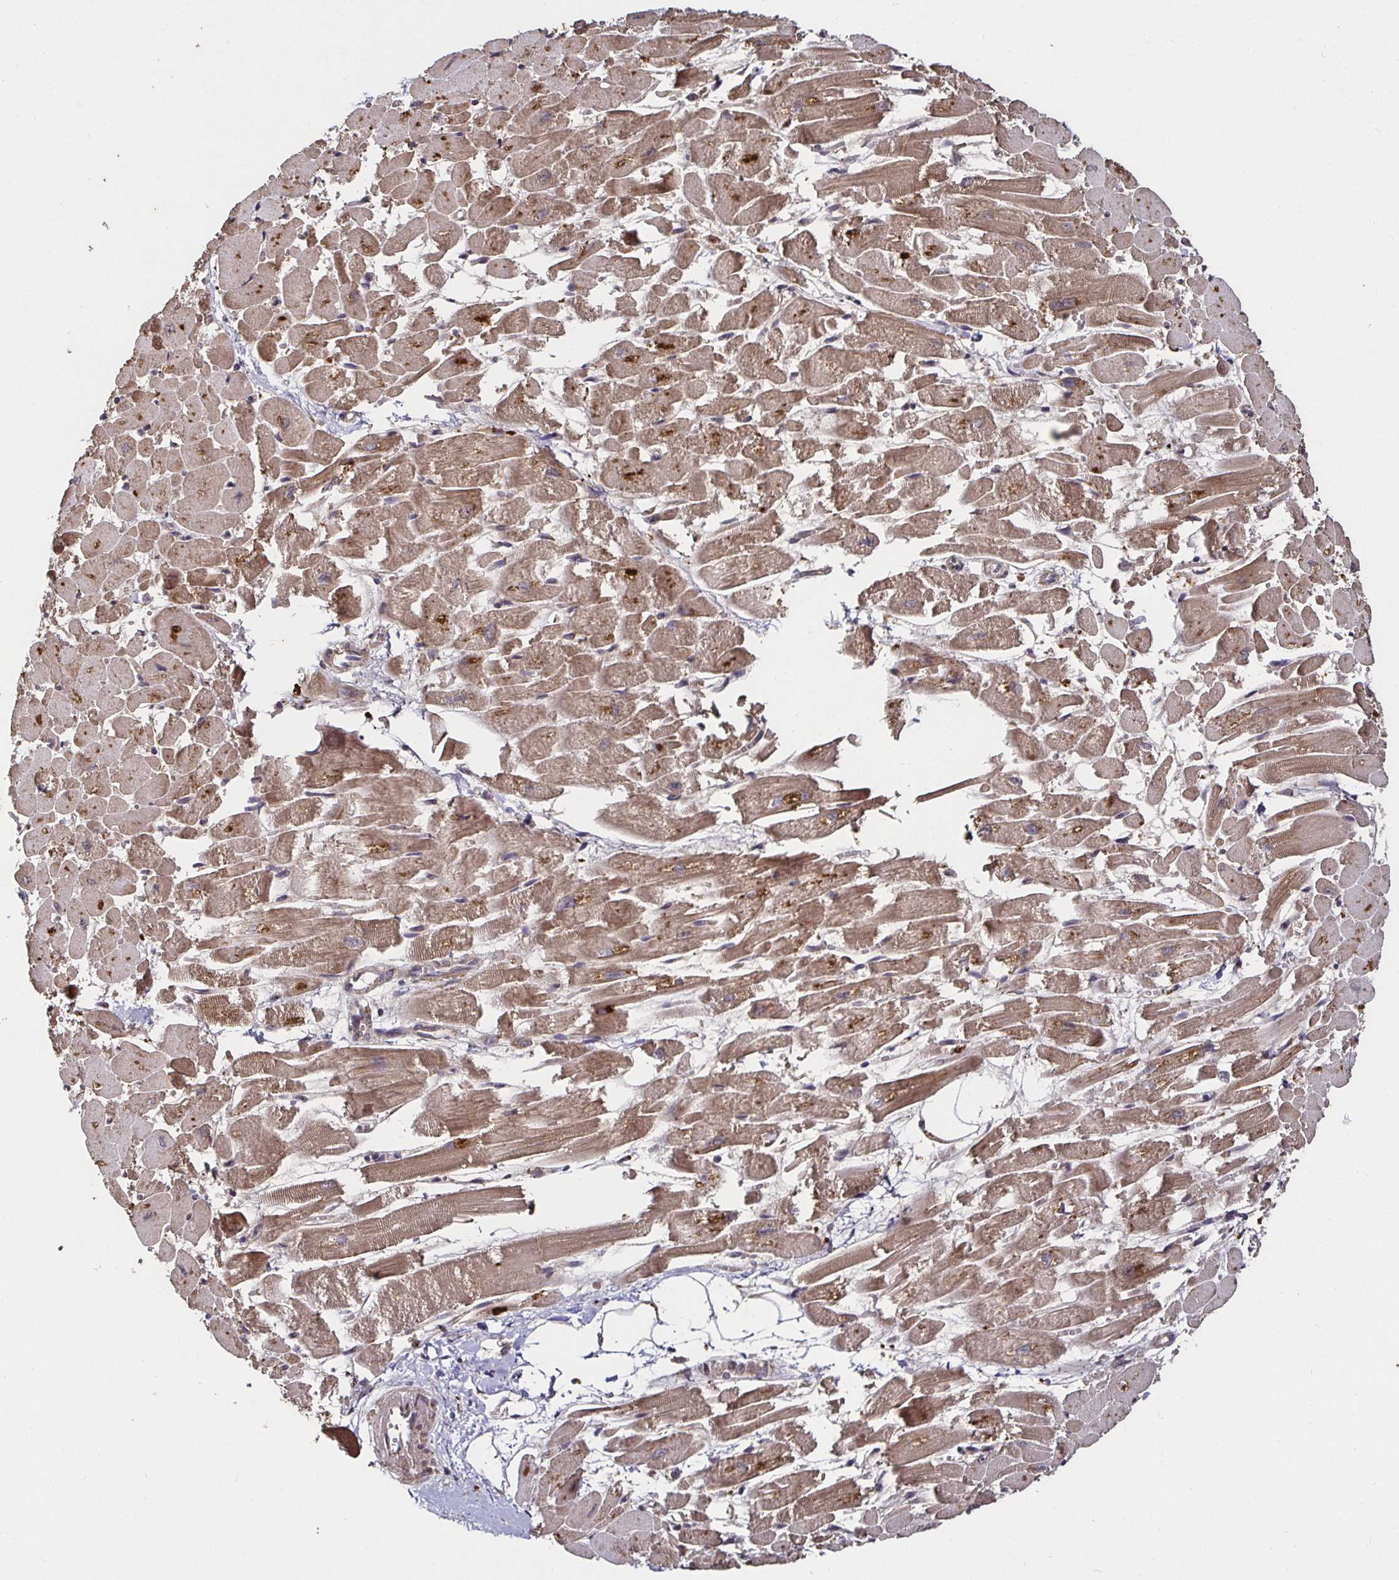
{"staining": {"intensity": "moderate", "quantity": ">75%", "location": "cytoplasmic/membranous"}, "tissue": "heart muscle", "cell_type": "Cardiomyocytes", "image_type": "normal", "snomed": [{"axis": "morphology", "description": "Normal tissue, NOS"}, {"axis": "topography", "description": "Heart"}], "caption": "Heart muscle was stained to show a protein in brown. There is medium levels of moderate cytoplasmic/membranous positivity in about >75% of cardiomyocytes. The staining is performed using DAB brown chromogen to label protein expression. The nuclei are counter-stained blue using hematoxylin.", "gene": "SMYD3", "patient": {"sex": "female", "age": 52}}